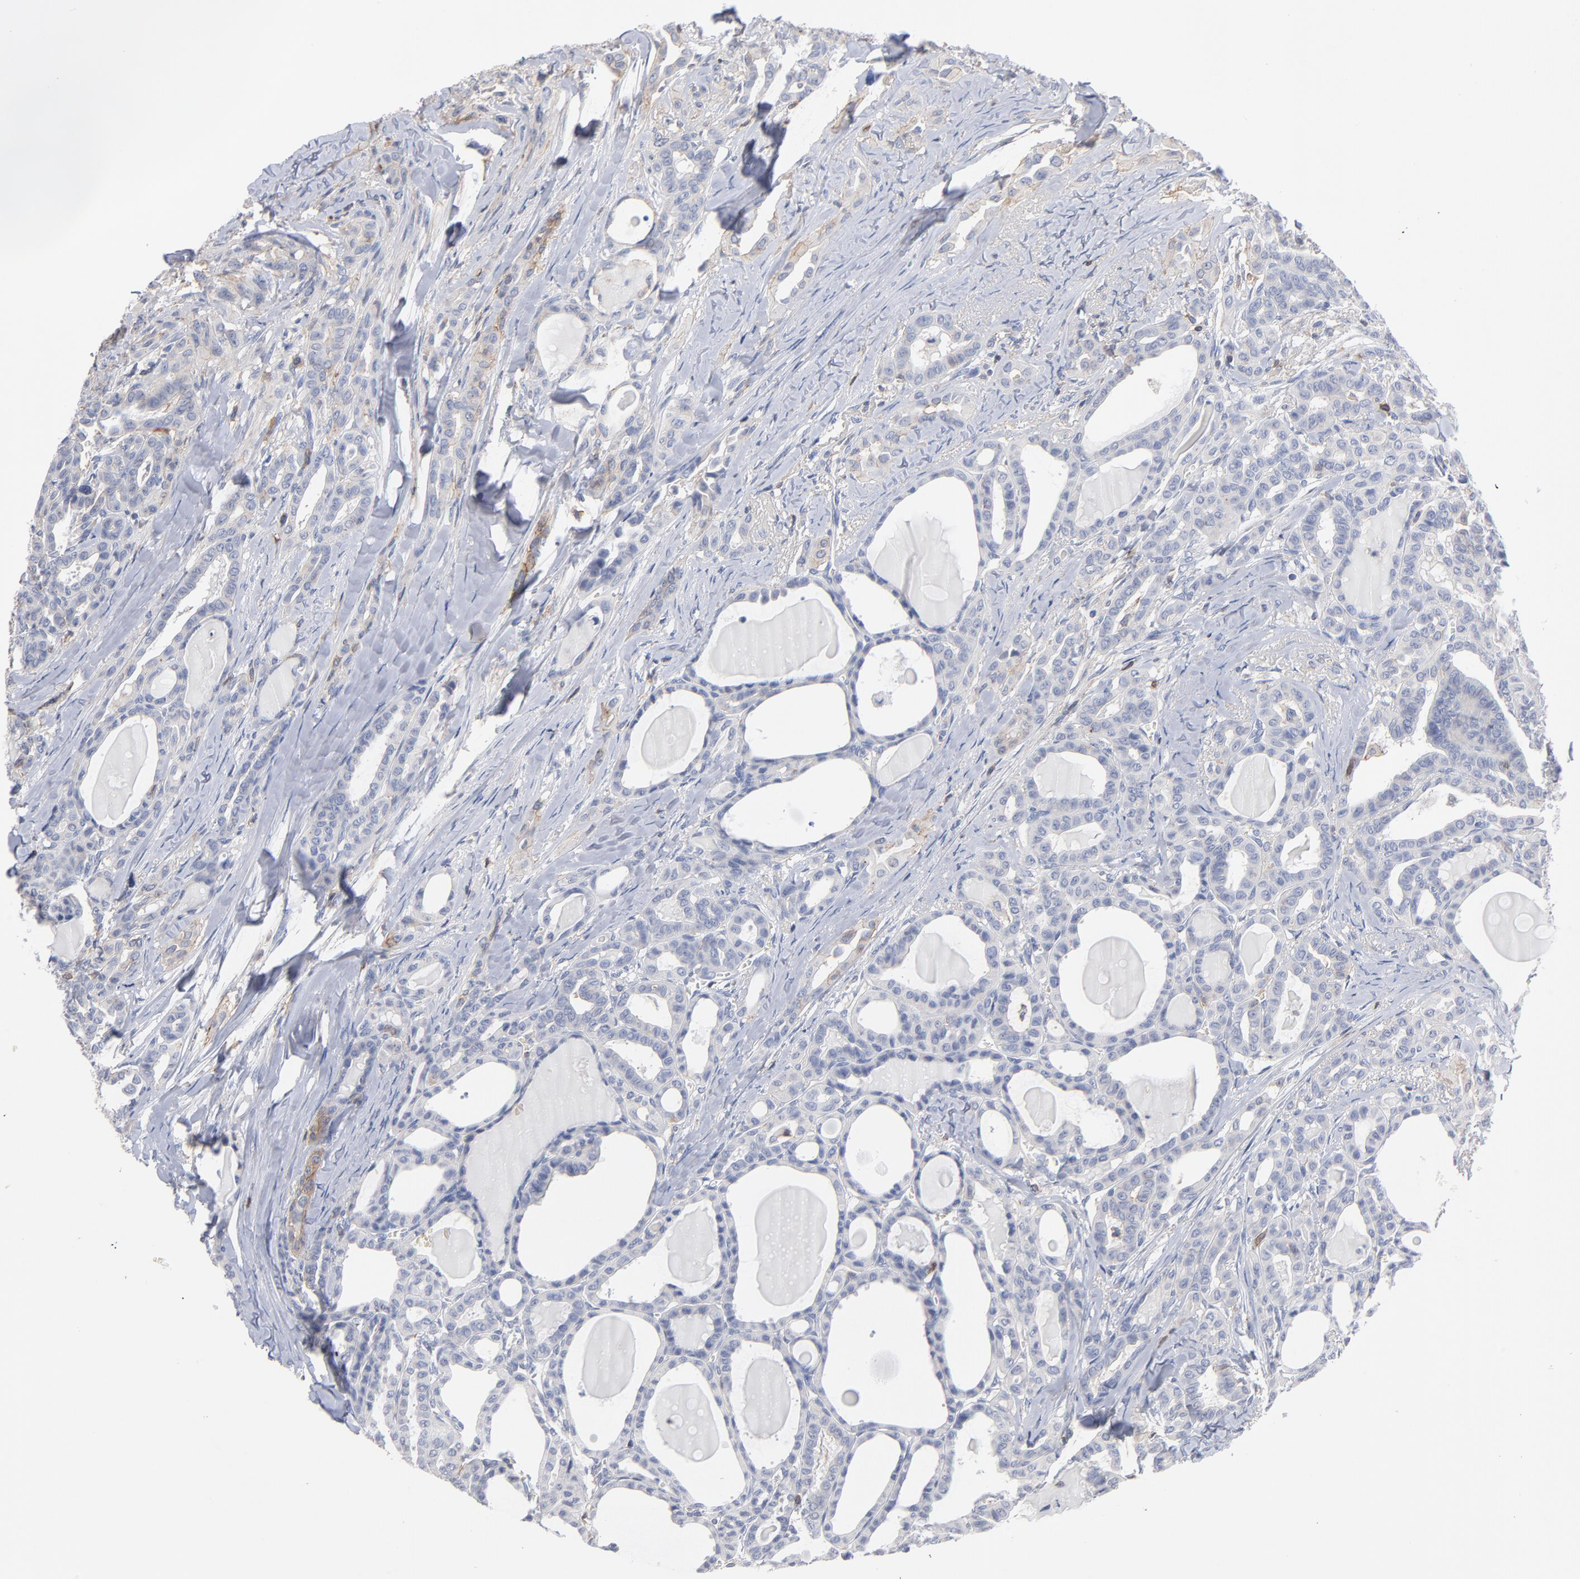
{"staining": {"intensity": "weak", "quantity": "<25%", "location": "cytoplasmic/membranous"}, "tissue": "thyroid cancer", "cell_type": "Tumor cells", "image_type": "cancer", "snomed": [{"axis": "morphology", "description": "Carcinoma, NOS"}, {"axis": "topography", "description": "Thyroid gland"}], "caption": "Photomicrograph shows no significant protein expression in tumor cells of thyroid cancer.", "gene": "PDLIM2", "patient": {"sex": "female", "age": 91}}